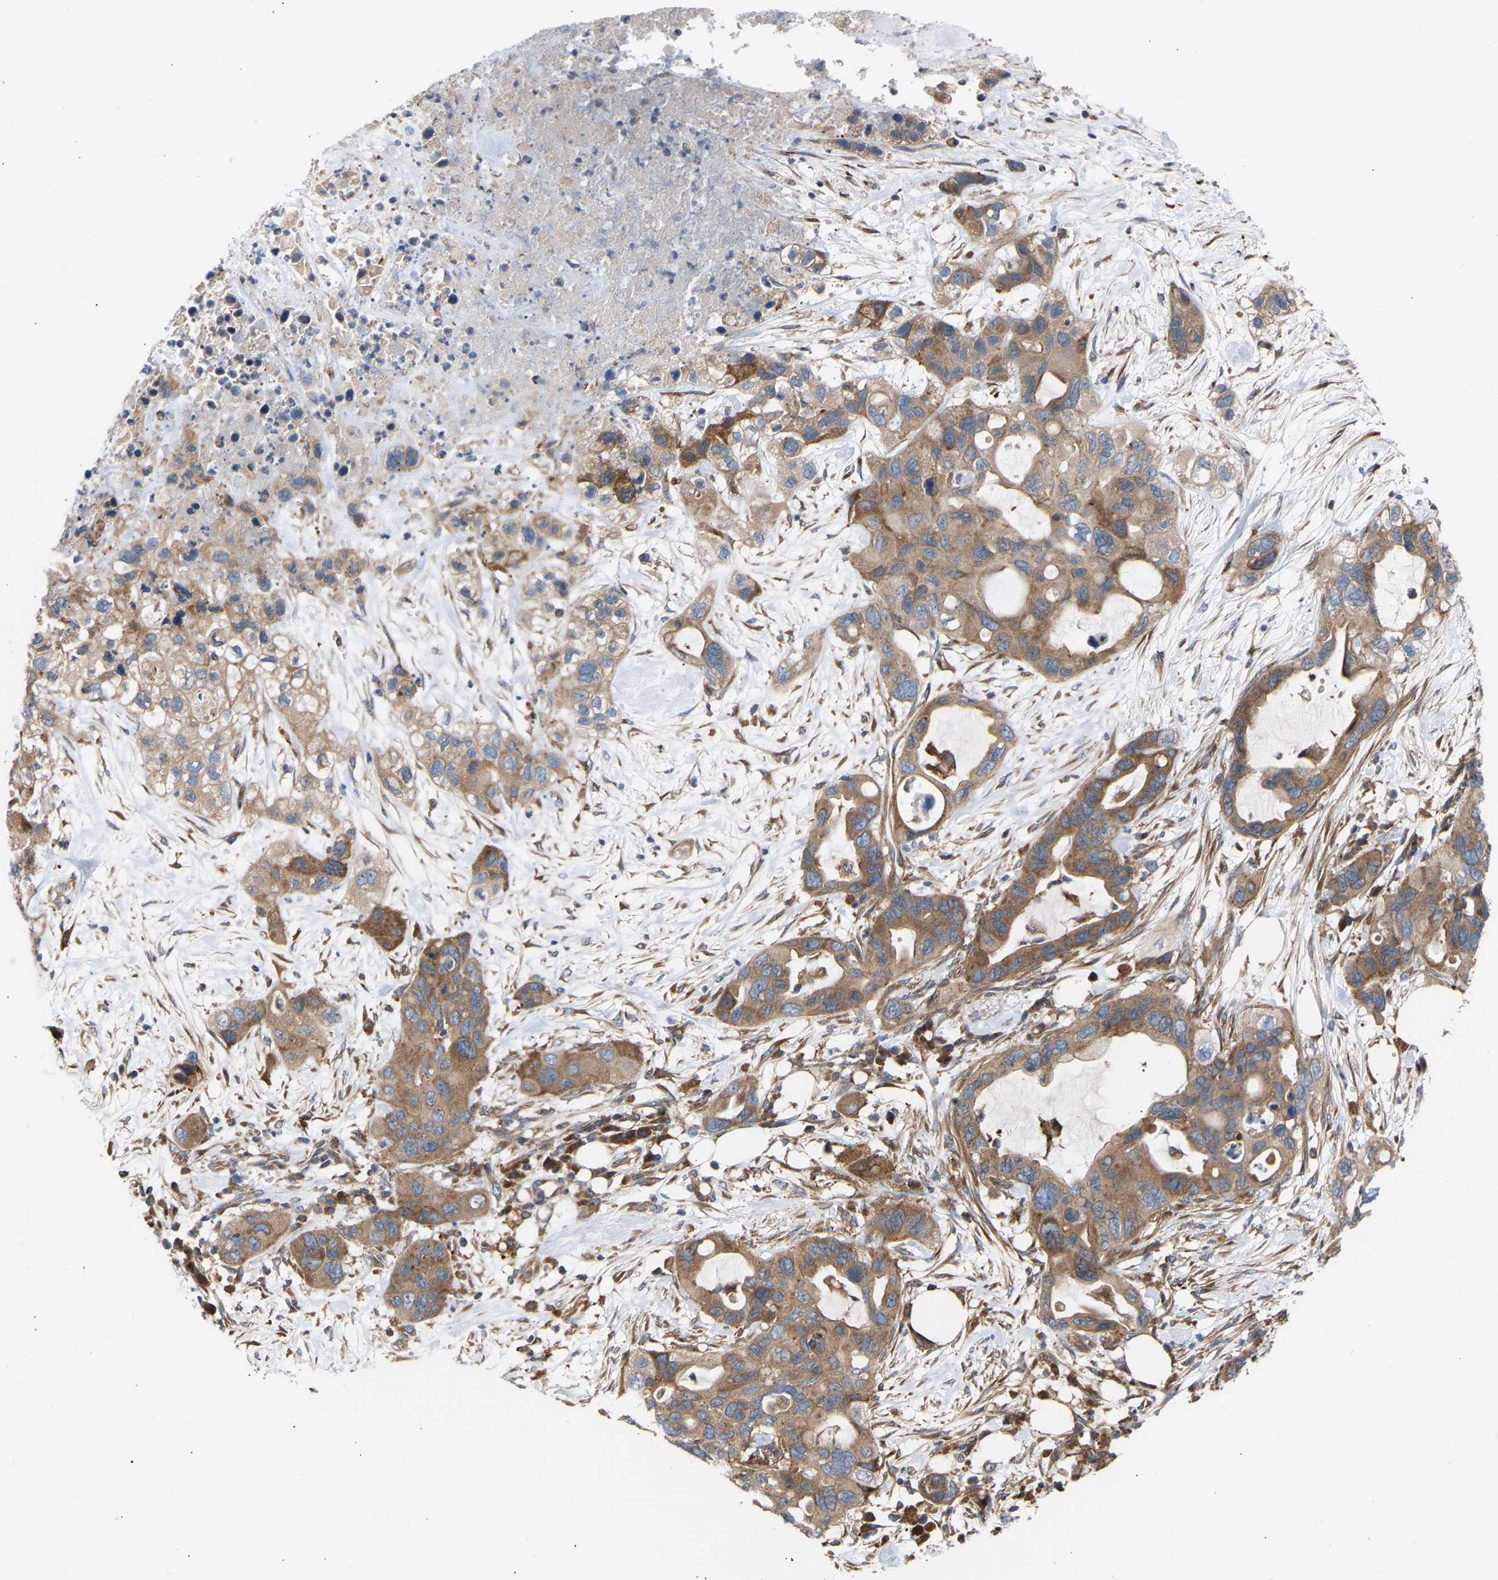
{"staining": {"intensity": "moderate", "quantity": ">75%", "location": "cytoplasmic/membranous"}, "tissue": "pancreatic cancer", "cell_type": "Tumor cells", "image_type": "cancer", "snomed": [{"axis": "morphology", "description": "Adenocarcinoma, NOS"}, {"axis": "topography", "description": "Pancreas"}], "caption": "Moderate cytoplasmic/membranous staining for a protein is appreciated in approximately >75% of tumor cells of adenocarcinoma (pancreatic) using immunohistochemistry.", "gene": "GCN1", "patient": {"sex": "female", "age": 71}}